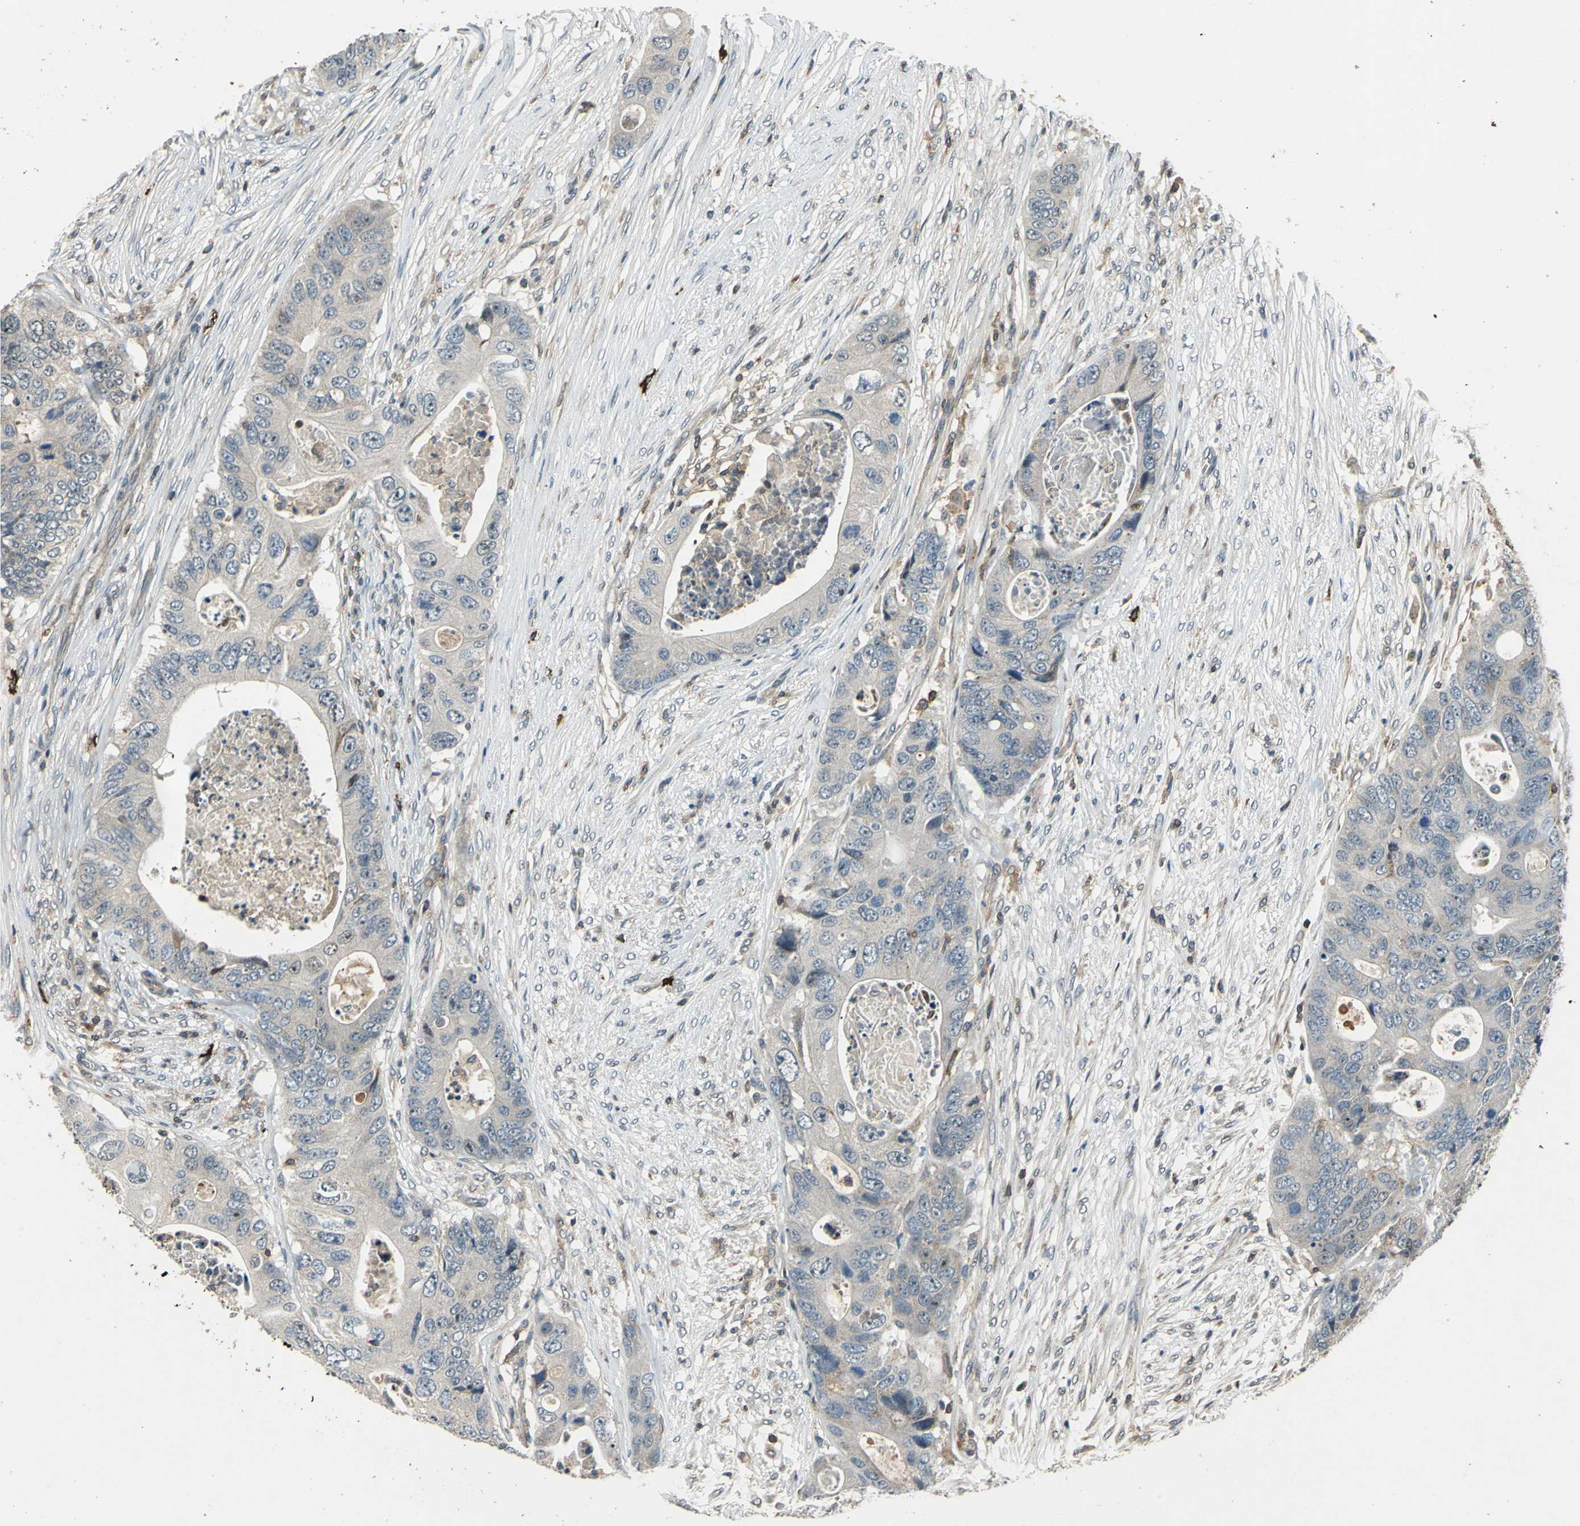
{"staining": {"intensity": "weak", "quantity": "<25%", "location": "cytoplasmic/membranous"}, "tissue": "colorectal cancer", "cell_type": "Tumor cells", "image_type": "cancer", "snomed": [{"axis": "morphology", "description": "Adenocarcinoma, NOS"}, {"axis": "topography", "description": "Colon"}], "caption": "Image shows no protein staining in tumor cells of colorectal cancer (adenocarcinoma) tissue.", "gene": "SLC19A2", "patient": {"sex": "male", "age": 71}}